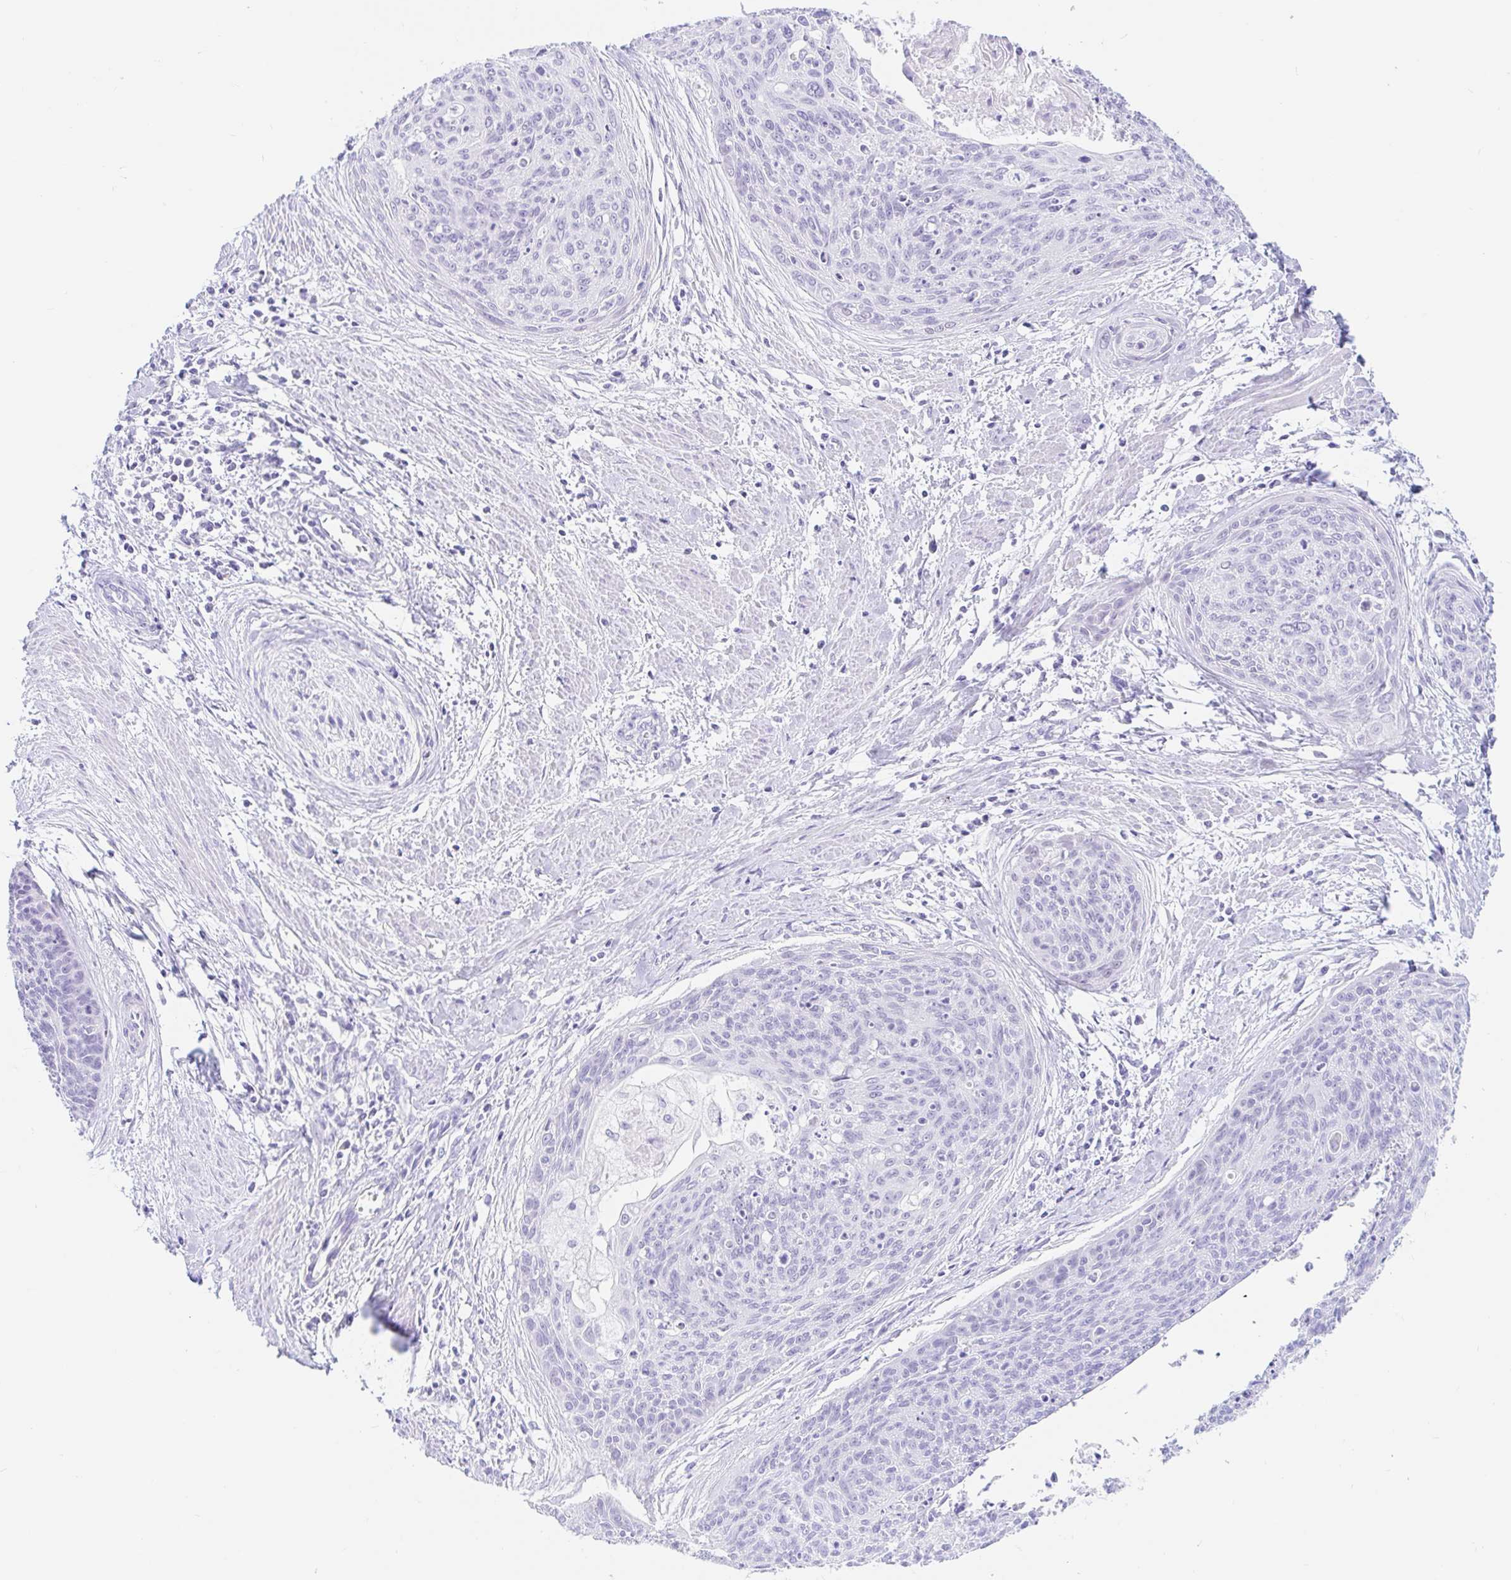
{"staining": {"intensity": "negative", "quantity": "none", "location": "none"}, "tissue": "cervical cancer", "cell_type": "Tumor cells", "image_type": "cancer", "snomed": [{"axis": "morphology", "description": "Squamous cell carcinoma, NOS"}, {"axis": "topography", "description": "Cervix"}], "caption": "Protein analysis of squamous cell carcinoma (cervical) shows no significant positivity in tumor cells. The staining is performed using DAB (3,3'-diaminobenzidine) brown chromogen with nuclei counter-stained in using hematoxylin.", "gene": "OR6T1", "patient": {"sex": "female", "age": 55}}